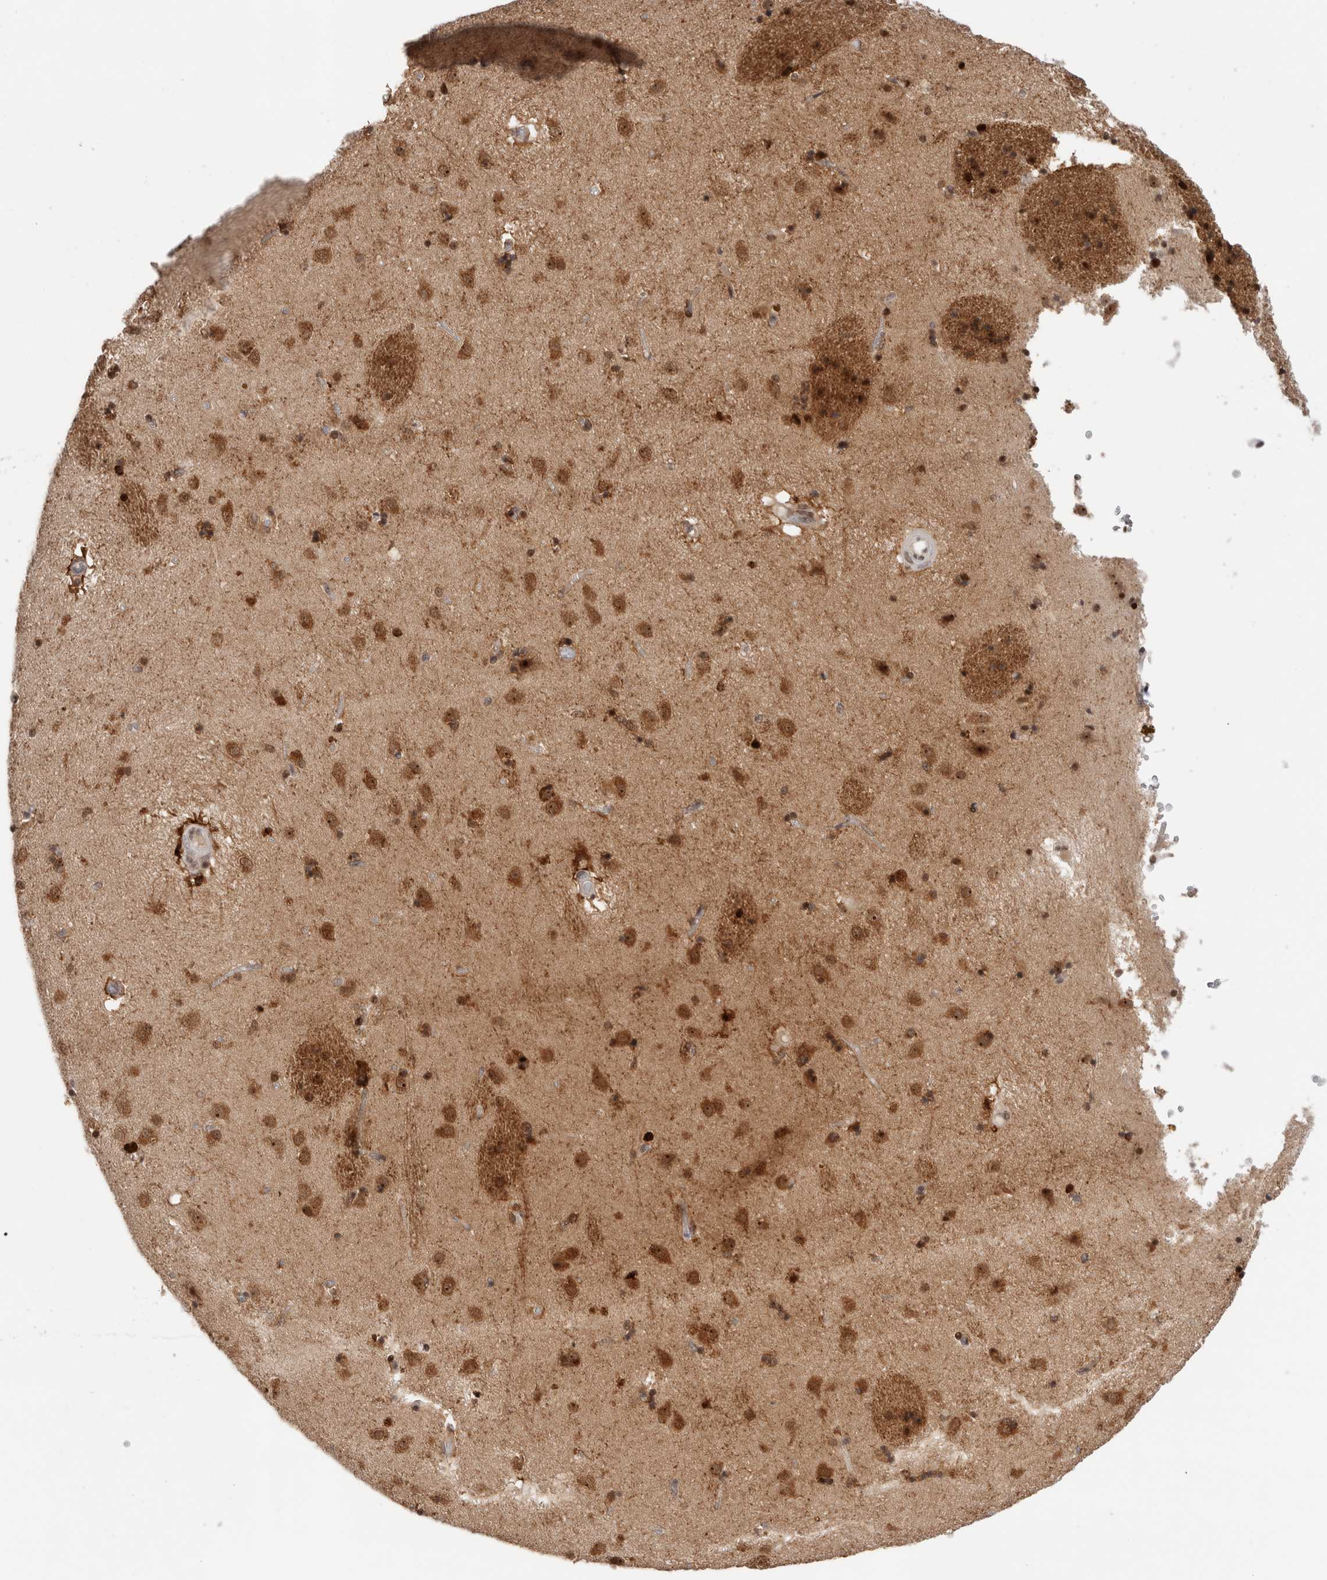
{"staining": {"intensity": "moderate", "quantity": ">75%", "location": "cytoplasmic/membranous,nuclear"}, "tissue": "caudate", "cell_type": "Glial cells", "image_type": "normal", "snomed": [{"axis": "morphology", "description": "Normal tissue, NOS"}, {"axis": "topography", "description": "Lateral ventricle wall"}], "caption": "Moderate cytoplasmic/membranous,nuclear positivity is seen in approximately >75% of glial cells in unremarkable caudate. The protein of interest is shown in brown color, while the nuclei are stained blue.", "gene": "ZNF521", "patient": {"sex": "male", "age": 70}}